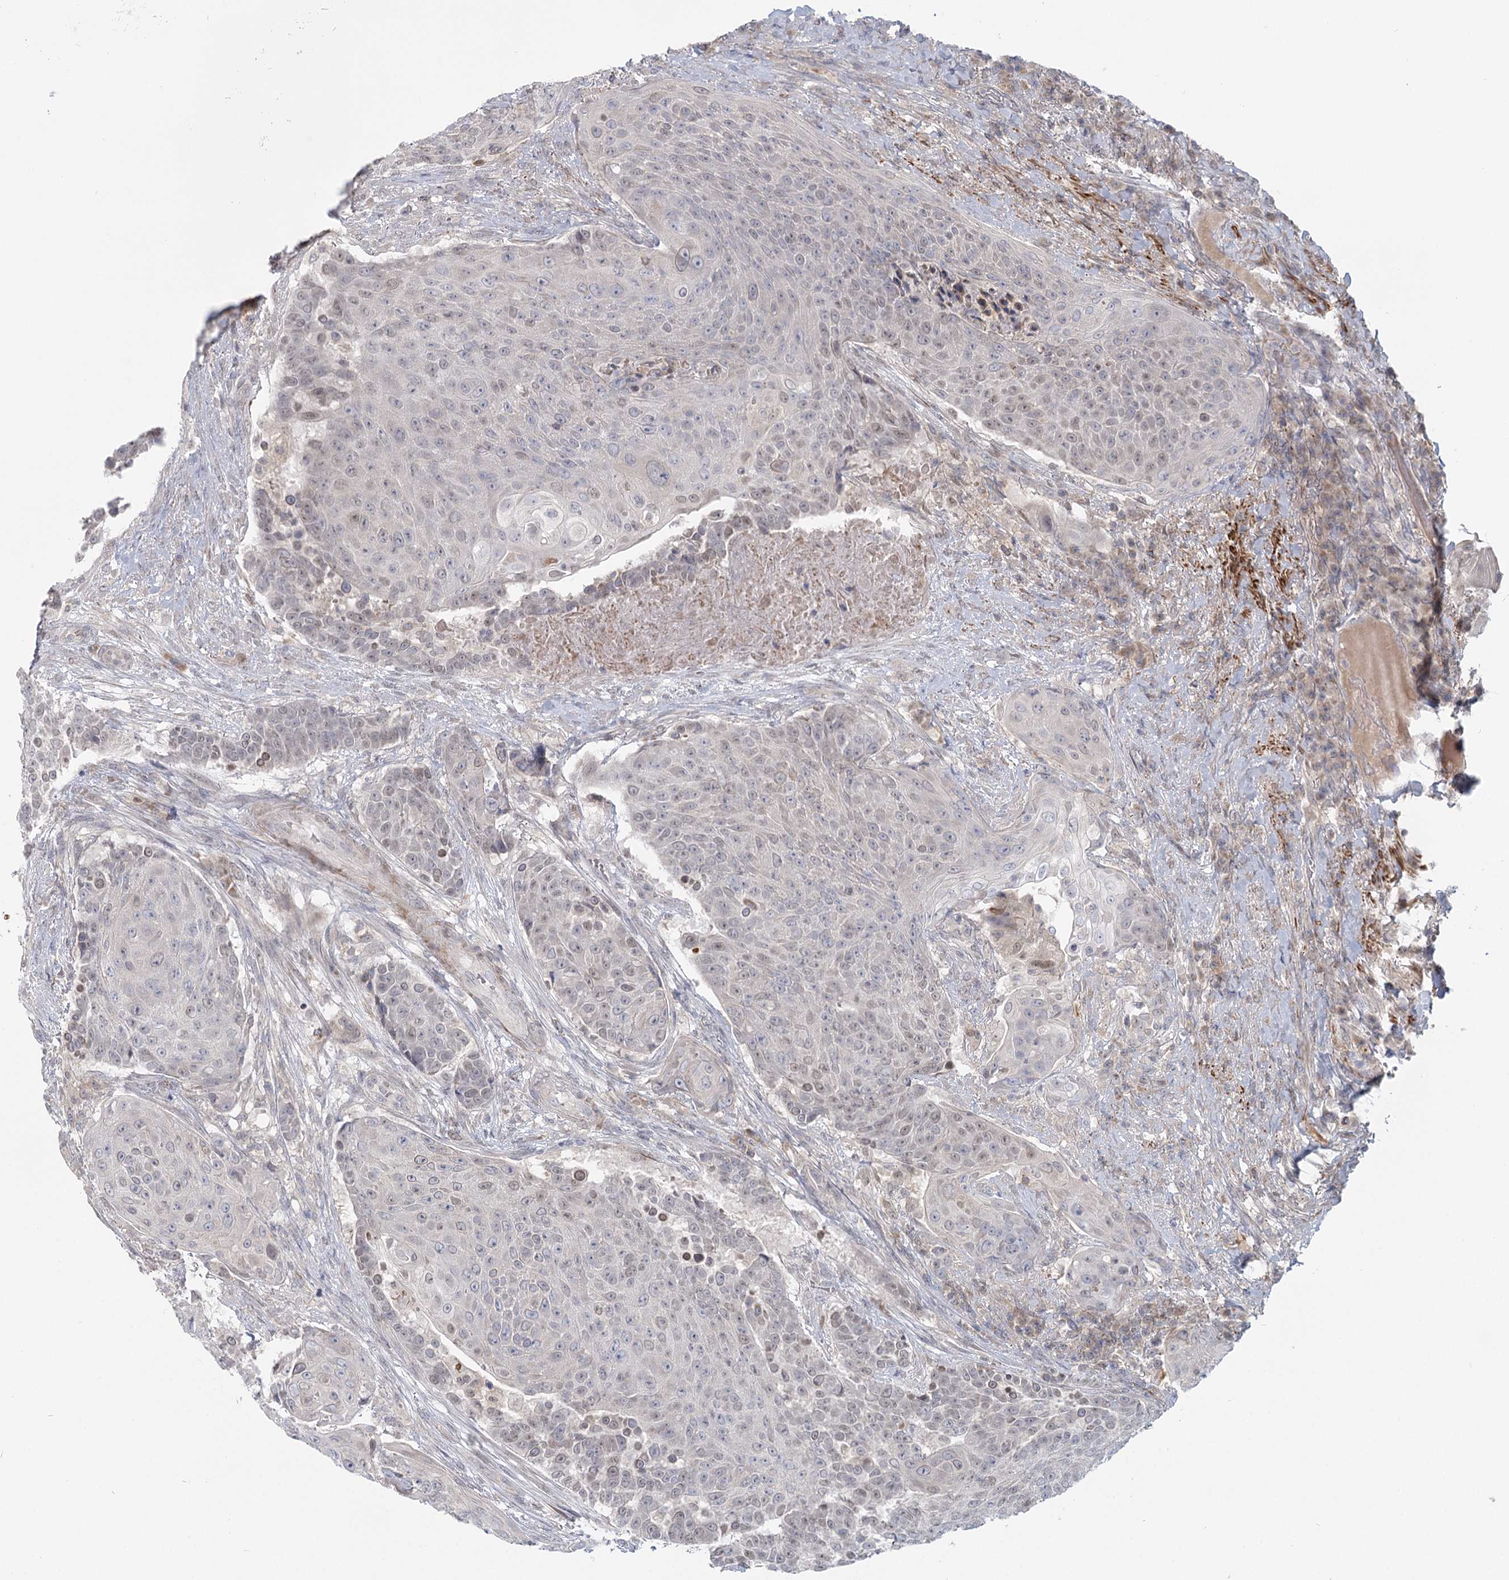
{"staining": {"intensity": "weak", "quantity": "<25%", "location": "nuclear"}, "tissue": "urothelial cancer", "cell_type": "Tumor cells", "image_type": "cancer", "snomed": [{"axis": "morphology", "description": "Urothelial carcinoma, High grade"}, {"axis": "topography", "description": "Urinary bladder"}], "caption": "High magnification brightfield microscopy of urothelial cancer stained with DAB (3,3'-diaminobenzidine) (brown) and counterstained with hematoxylin (blue): tumor cells show no significant positivity.", "gene": "USP11", "patient": {"sex": "female", "age": 63}}